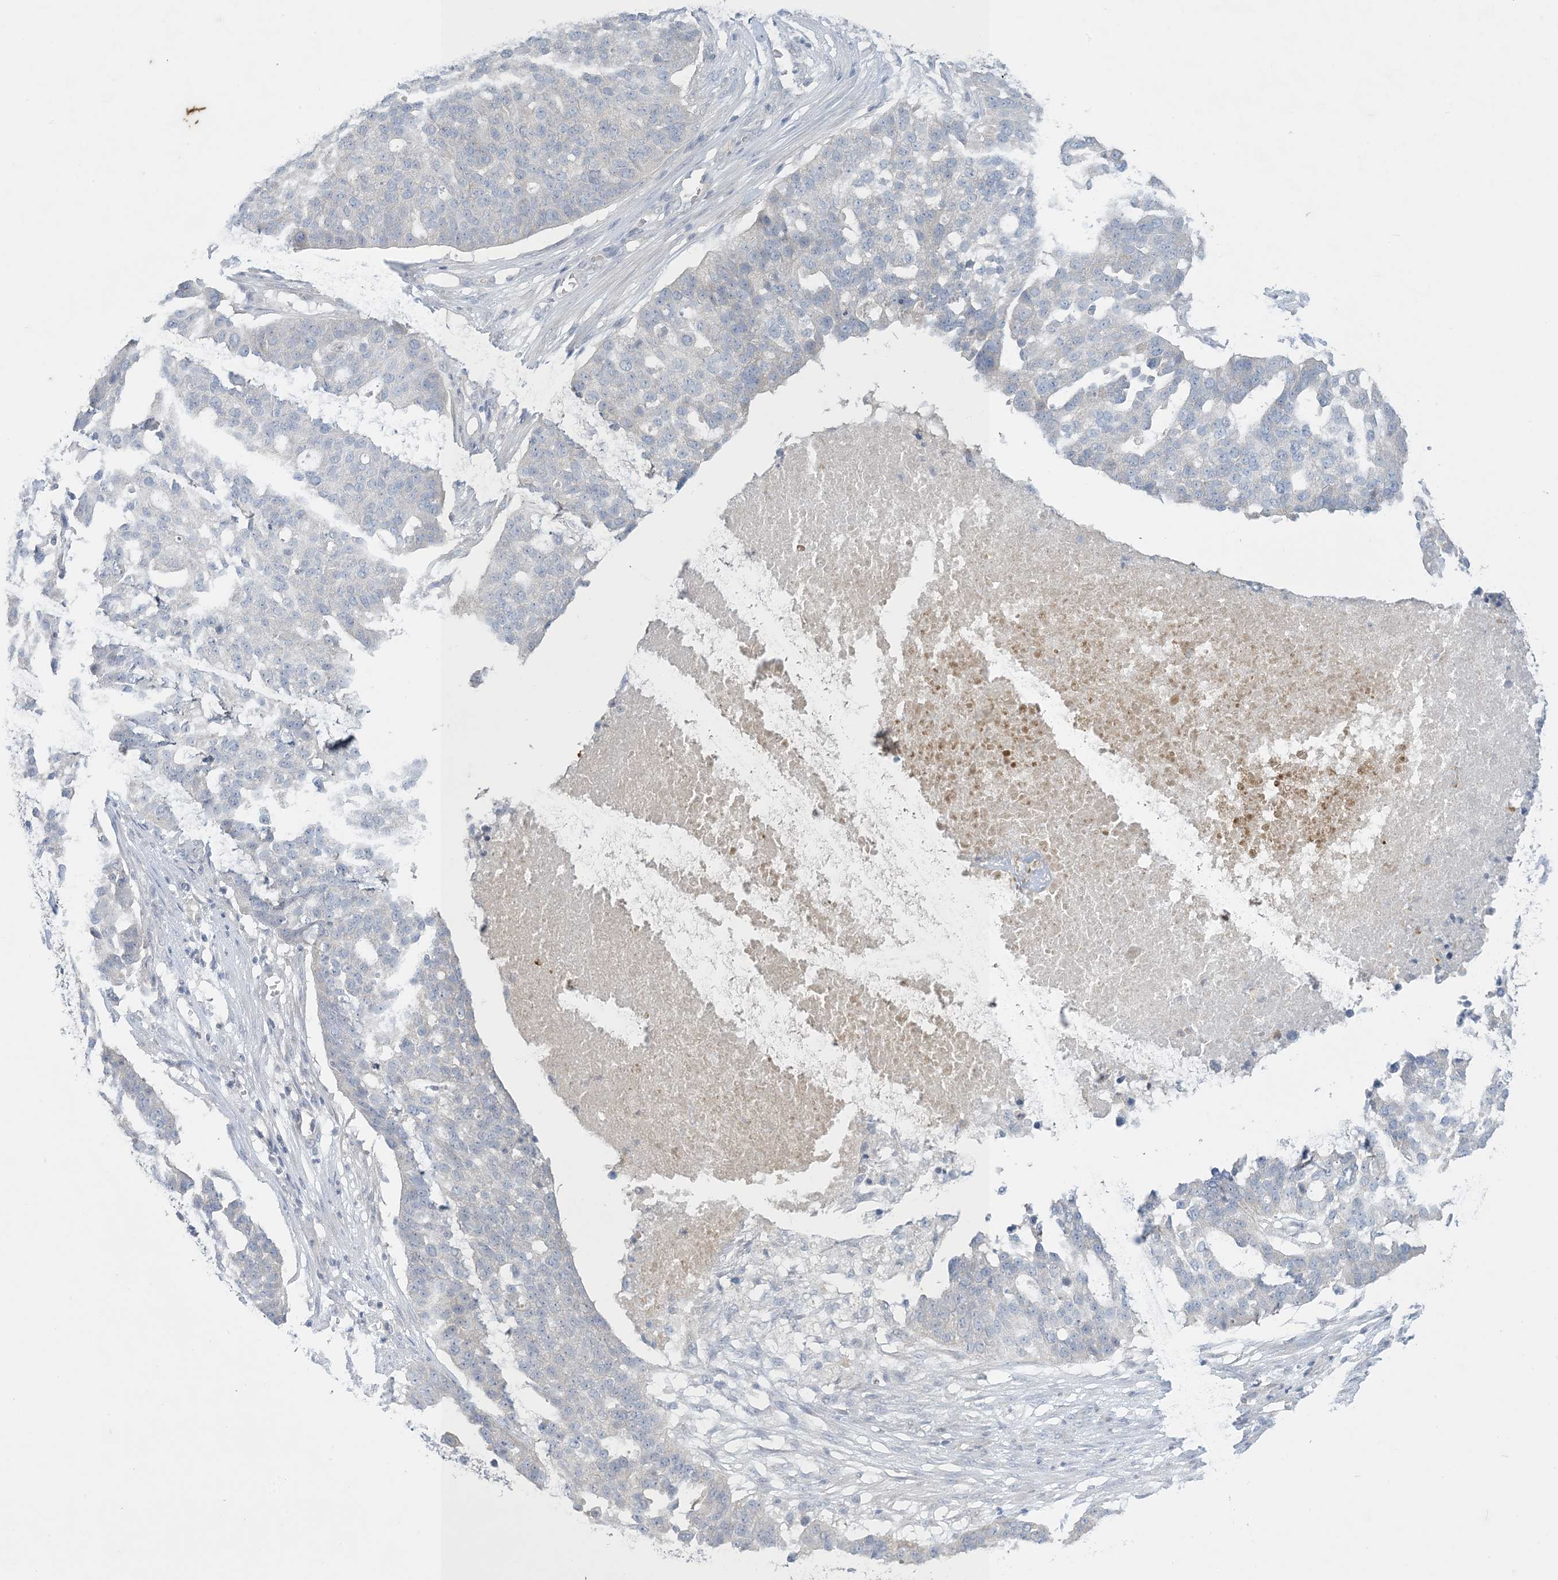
{"staining": {"intensity": "negative", "quantity": "none", "location": "none"}, "tissue": "ovarian cancer", "cell_type": "Tumor cells", "image_type": "cancer", "snomed": [{"axis": "morphology", "description": "Cystadenocarcinoma, serous, NOS"}, {"axis": "topography", "description": "Ovary"}], "caption": "Immunohistochemistry (IHC) image of ovarian serous cystadenocarcinoma stained for a protein (brown), which shows no expression in tumor cells. Brightfield microscopy of IHC stained with DAB (brown) and hematoxylin (blue), captured at high magnification.", "gene": "KIF3A", "patient": {"sex": "female", "age": 59}}